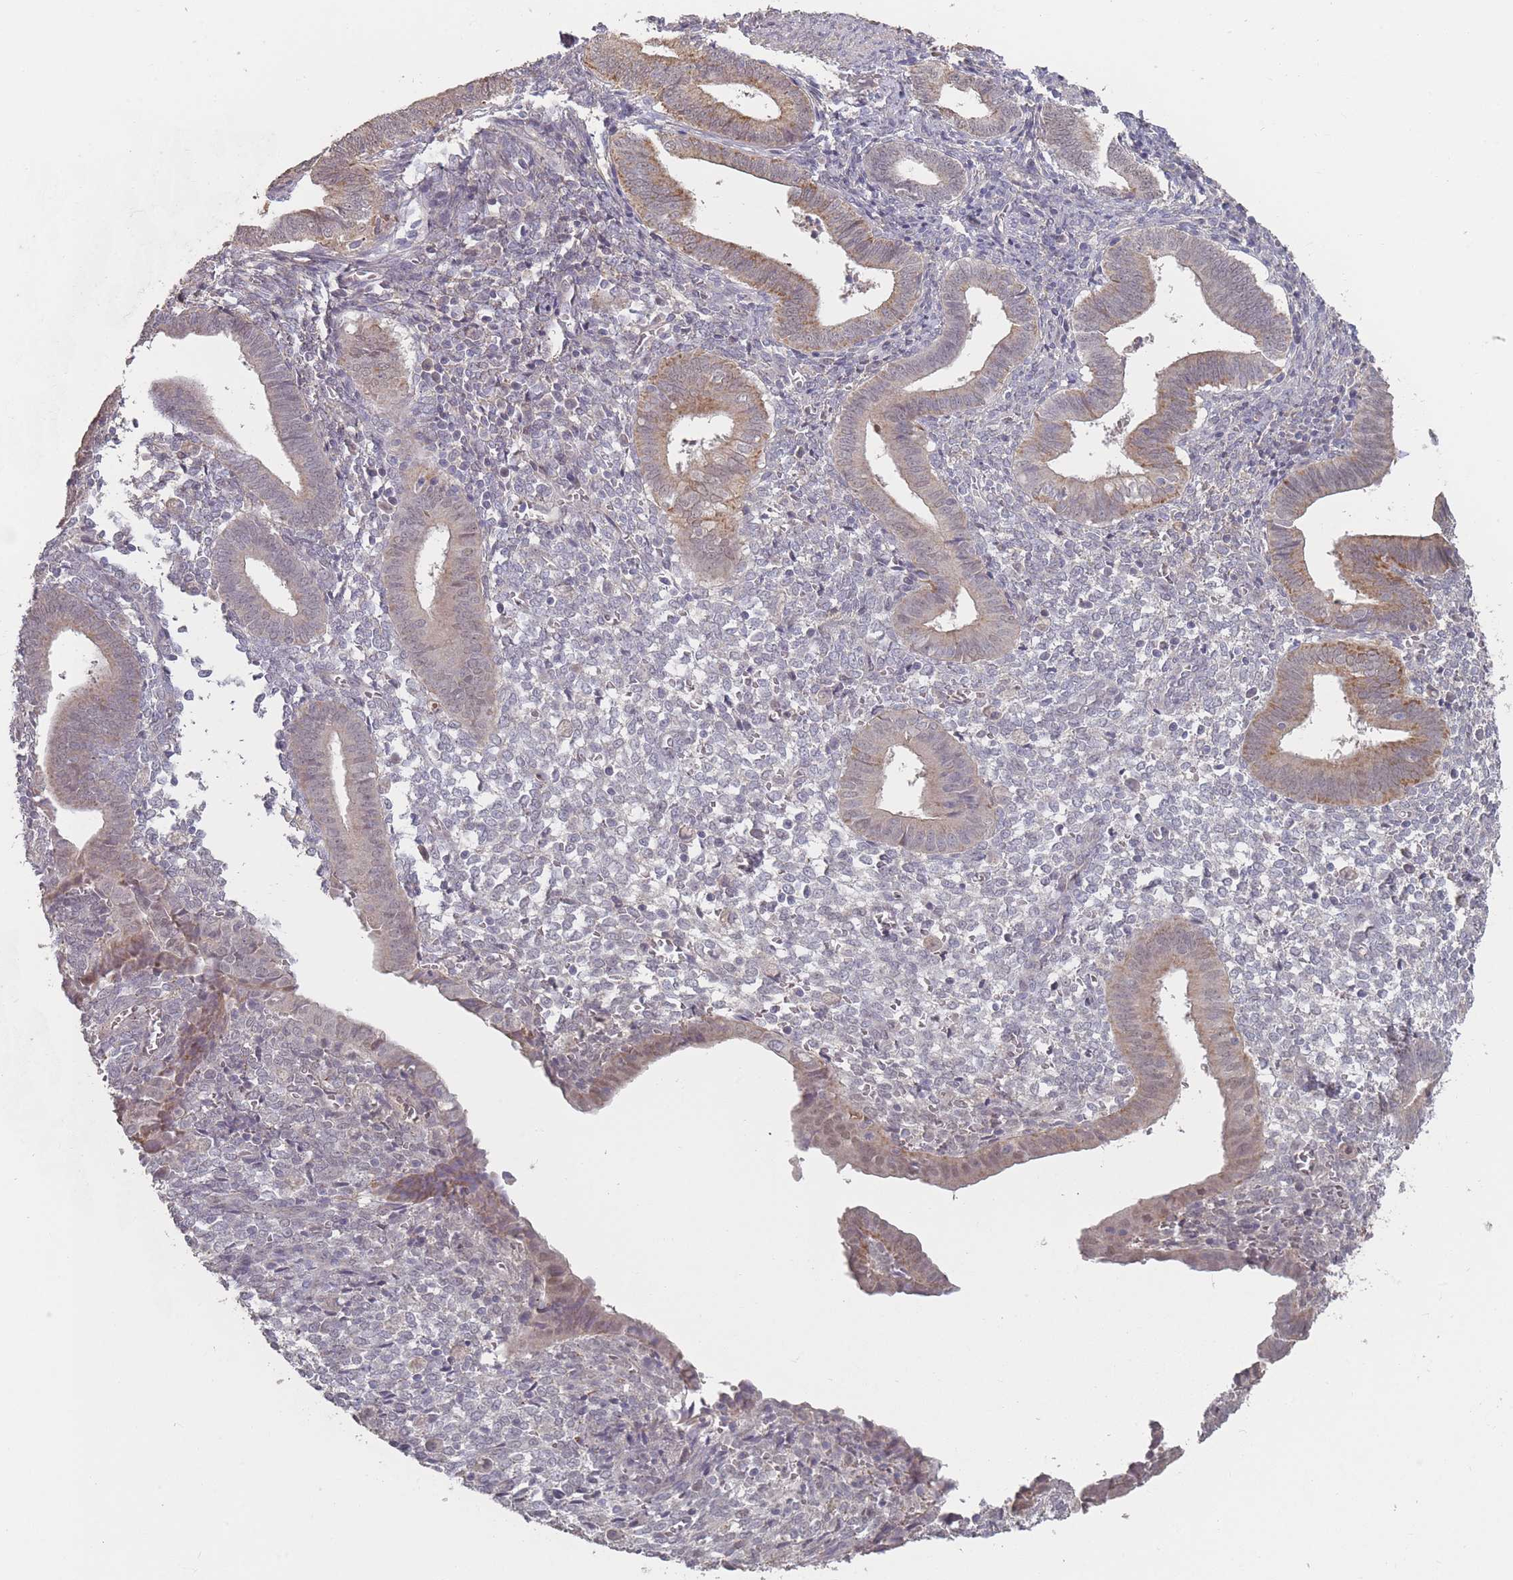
{"staining": {"intensity": "negative", "quantity": "none", "location": "none"}, "tissue": "endometrium", "cell_type": "Cells in endometrial stroma", "image_type": "normal", "snomed": [{"axis": "morphology", "description": "Normal tissue, NOS"}, {"axis": "topography", "description": "Other"}, {"axis": "topography", "description": "Endometrium"}], "caption": "A high-resolution micrograph shows IHC staining of normal endometrium, which shows no significant staining in cells in endometrial stroma.", "gene": "ERCC6L", "patient": {"sex": "female", "age": 44}}